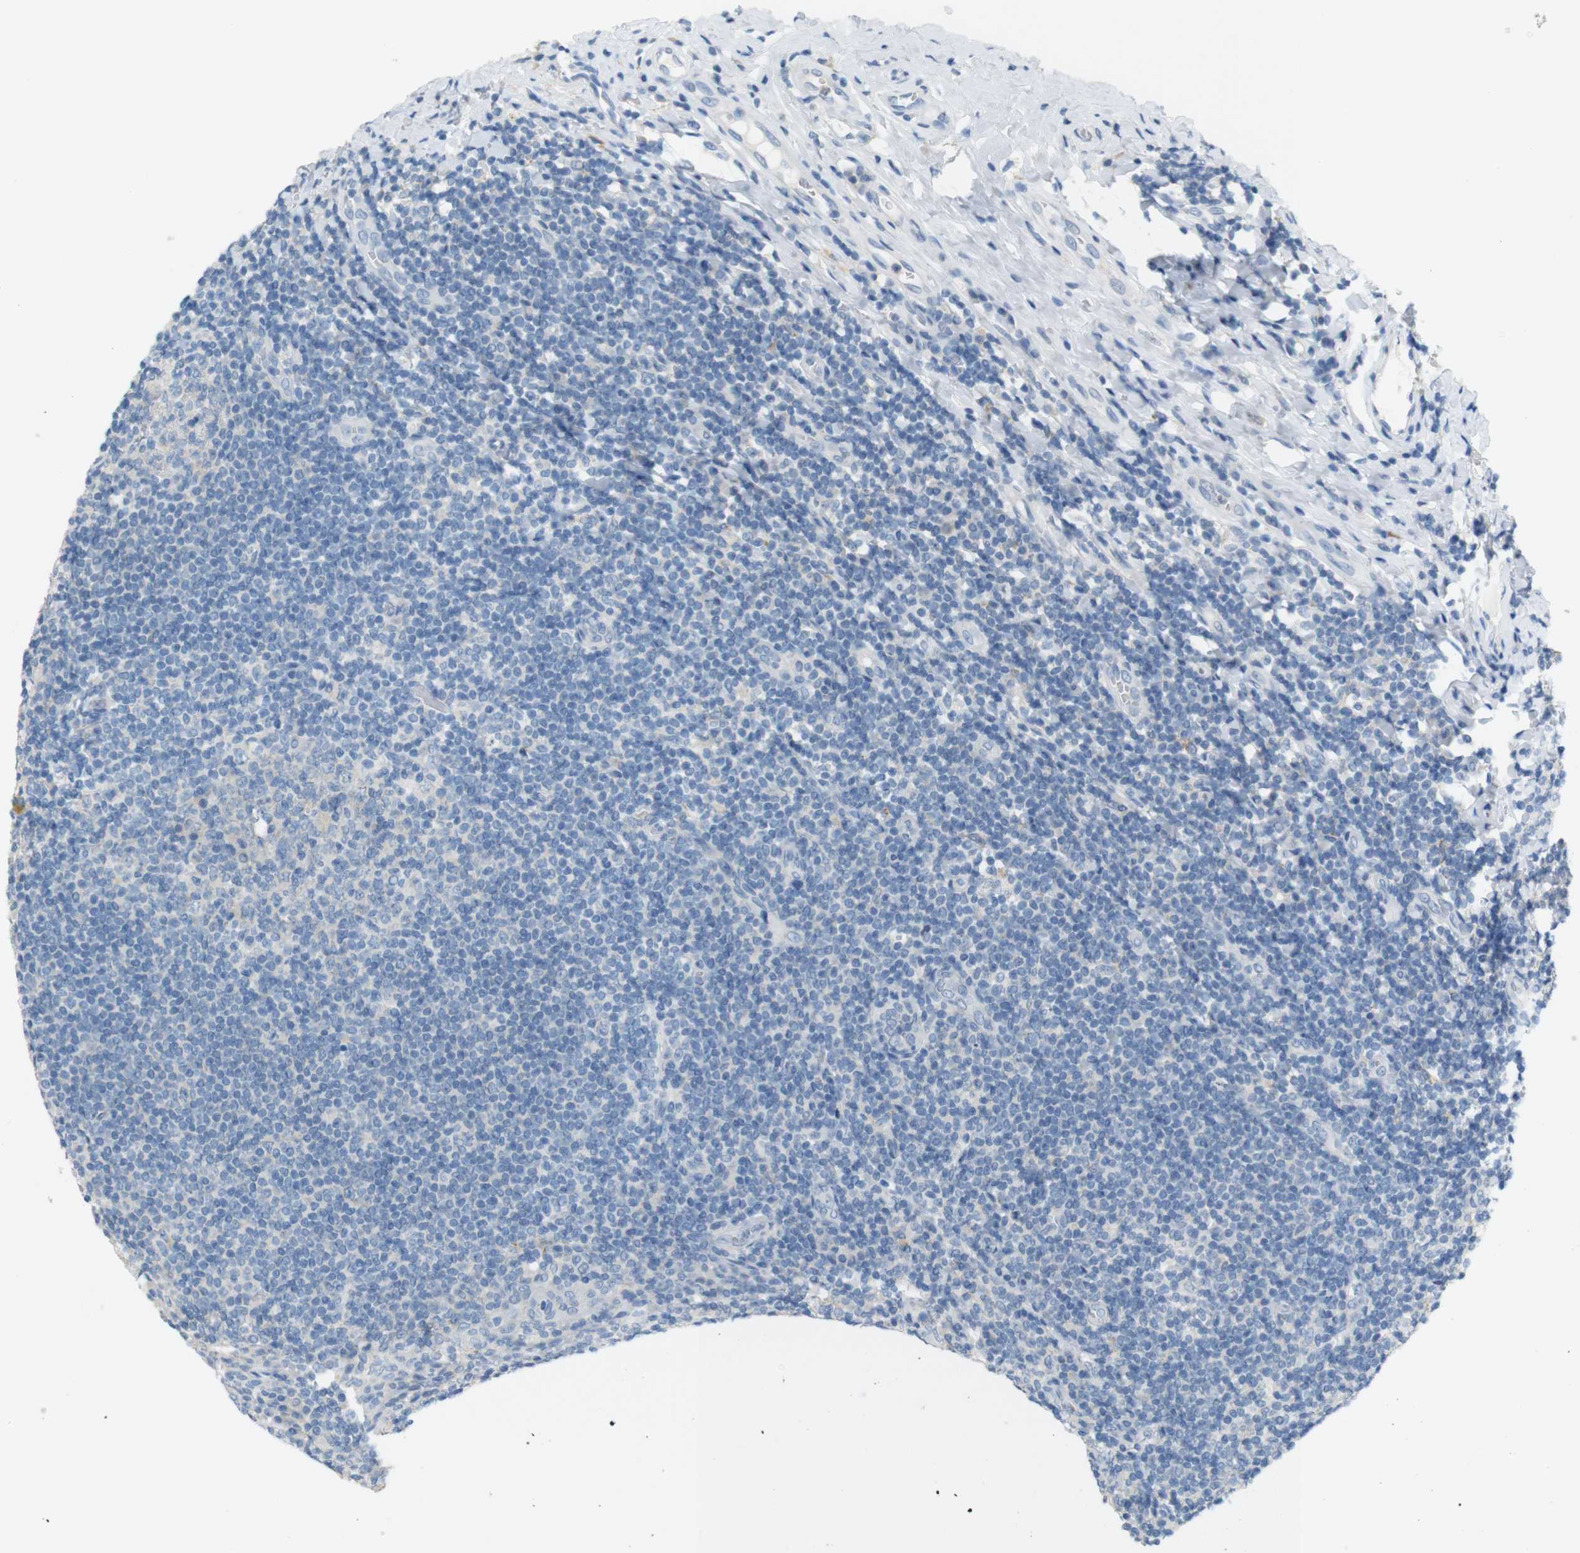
{"staining": {"intensity": "negative", "quantity": "none", "location": "none"}, "tissue": "tonsil", "cell_type": "Germinal center cells", "image_type": "normal", "snomed": [{"axis": "morphology", "description": "Normal tissue, NOS"}, {"axis": "topography", "description": "Tonsil"}], "caption": "This image is of normal tonsil stained with immunohistochemistry to label a protein in brown with the nuclei are counter-stained blue. There is no positivity in germinal center cells. Brightfield microscopy of immunohistochemistry stained with DAB (brown) and hematoxylin (blue), captured at high magnification.", "gene": "LRRK2", "patient": {"sex": "male", "age": 31}}